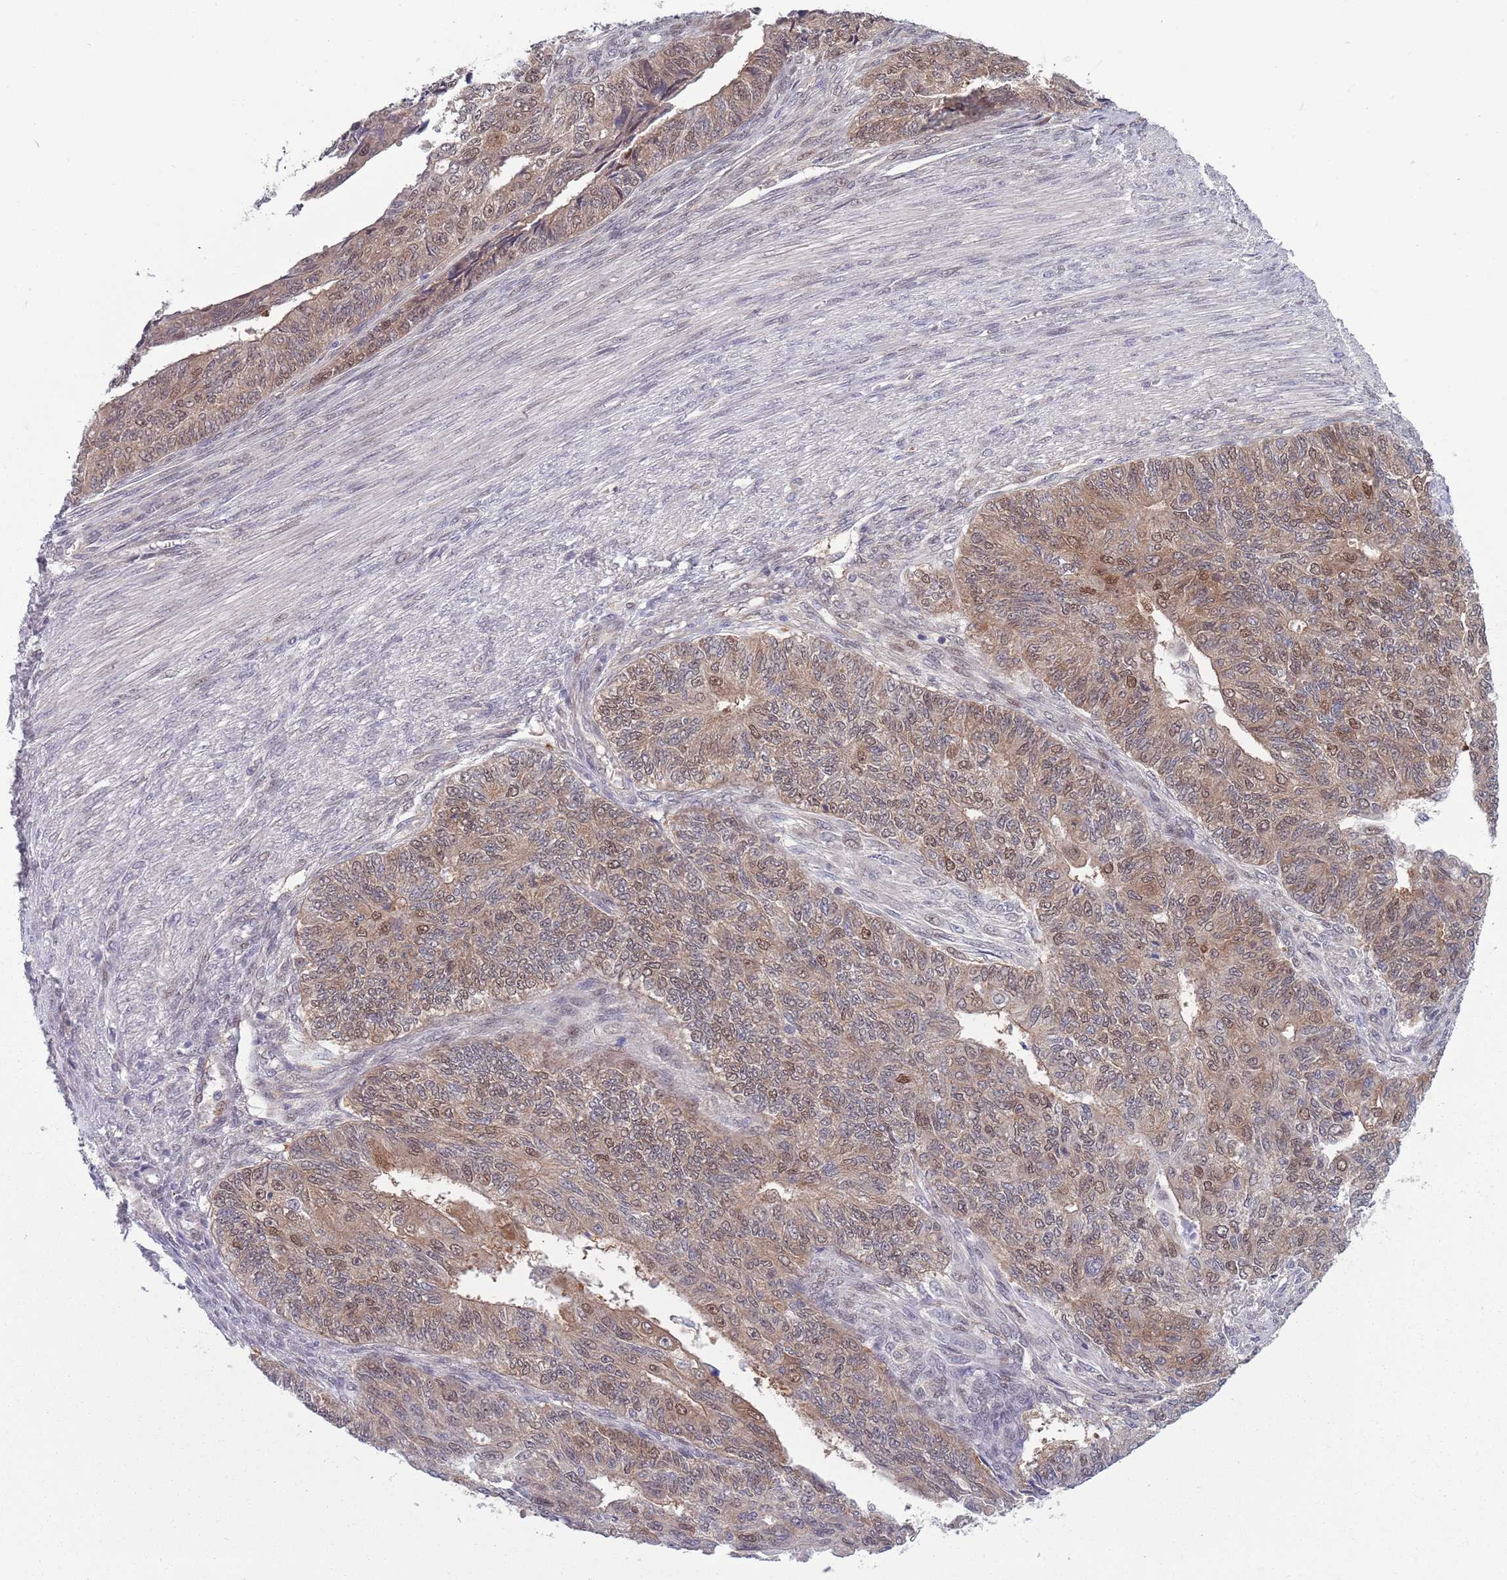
{"staining": {"intensity": "moderate", "quantity": ">75%", "location": "cytoplasmic/membranous,nuclear"}, "tissue": "endometrial cancer", "cell_type": "Tumor cells", "image_type": "cancer", "snomed": [{"axis": "morphology", "description": "Adenocarcinoma, NOS"}, {"axis": "topography", "description": "Endometrium"}], "caption": "Immunohistochemistry (DAB) staining of human endometrial cancer (adenocarcinoma) shows moderate cytoplasmic/membranous and nuclear protein expression in about >75% of tumor cells.", "gene": "CLNS1A", "patient": {"sex": "female", "age": 32}}